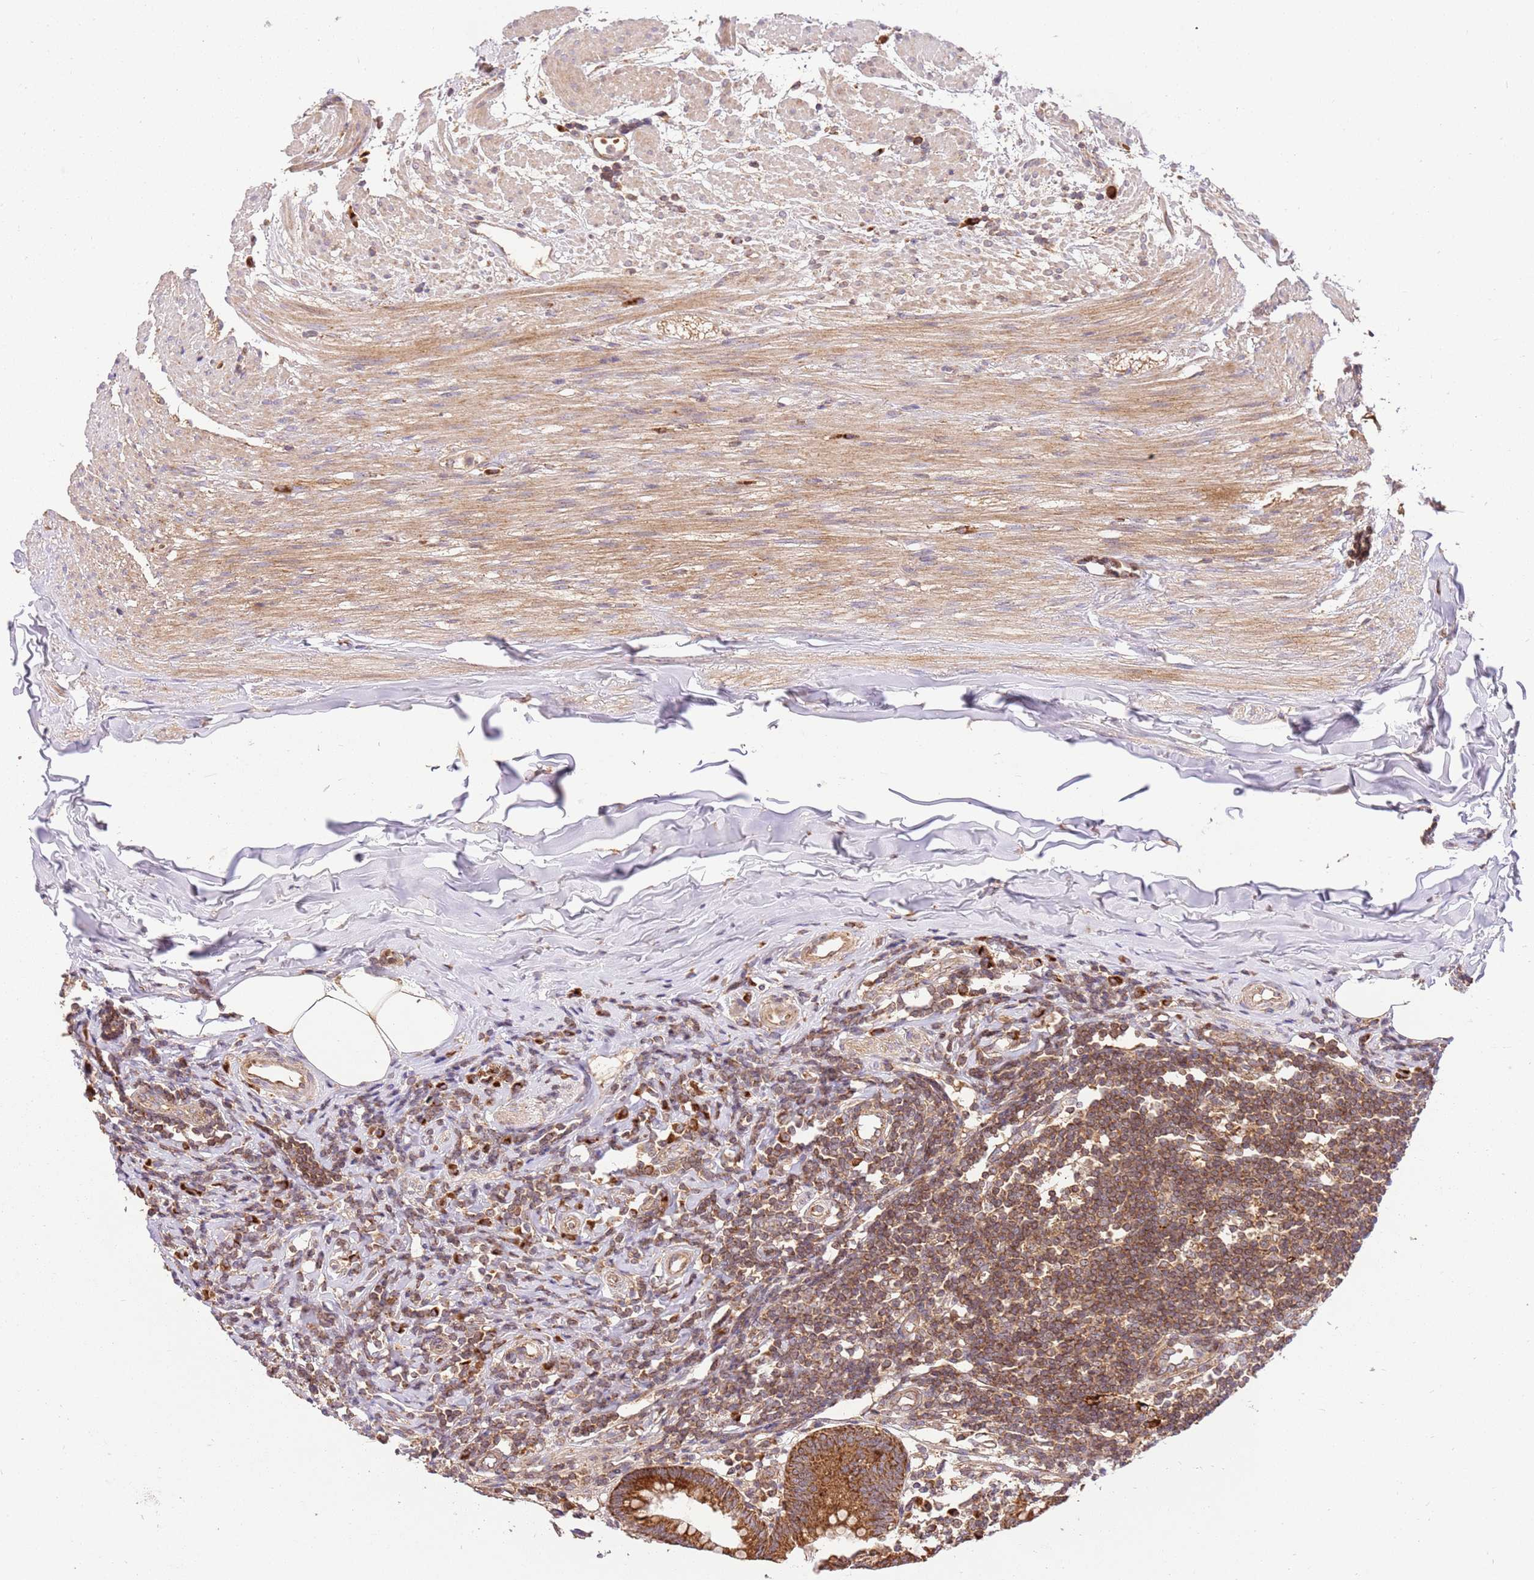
{"staining": {"intensity": "strong", "quantity": ">75%", "location": "cytoplasmic/membranous"}, "tissue": "appendix", "cell_type": "Glandular cells", "image_type": "normal", "snomed": [{"axis": "morphology", "description": "Normal tissue, NOS"}, {"axis": "topography", "description": "Appendix"}], "caption": "Immunohistochemical staining of unremarkable human appendix displays high levels of strong cytoplasmic/membranous positivity in about >75% of glandular cells.", "gene": "SPATA2L", "patient": {"sex": "female", "age": 54}}